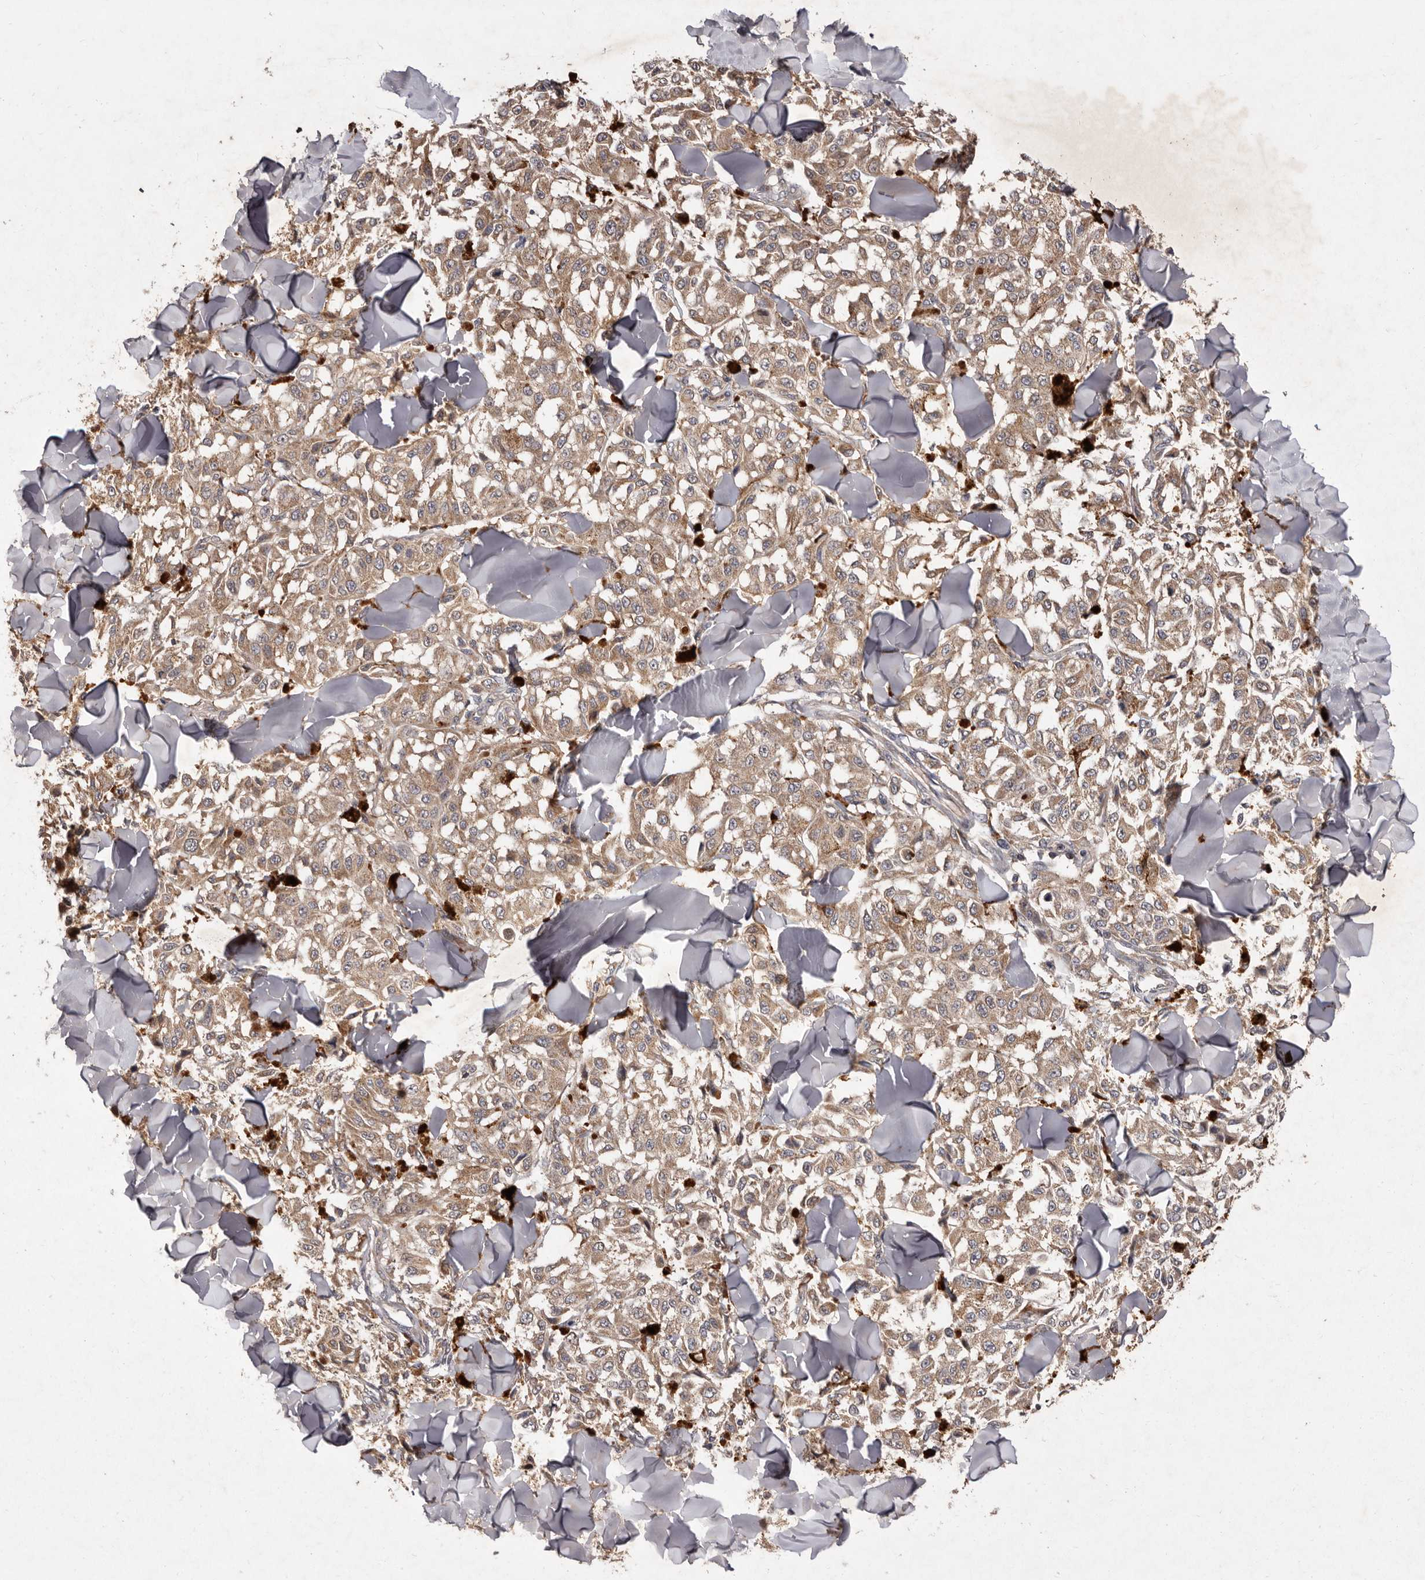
{"staining": {"intensity": "moderate", "quantity": ">75%", "location": "cytoplasmic/membranous"}, "tissue": "melanoma", "cell_type": "Tumor cells", "image_type": "cancer", "snomed": [{"axis": "morphology", "description": "Malignant melanoma, NOS"}, {"axis": "topography", "description": "Skin"}], "caption": "Immunohistochemistry (IHC) histopathology image of human malignant melanoma stained for a protein (brown), which demonstrates medium levels of moderate cytoplasmic/membranous expression in about >75% of tumor cells.", "gene": "FLAD1", "patient": {"sex": "female", "age": 64}}